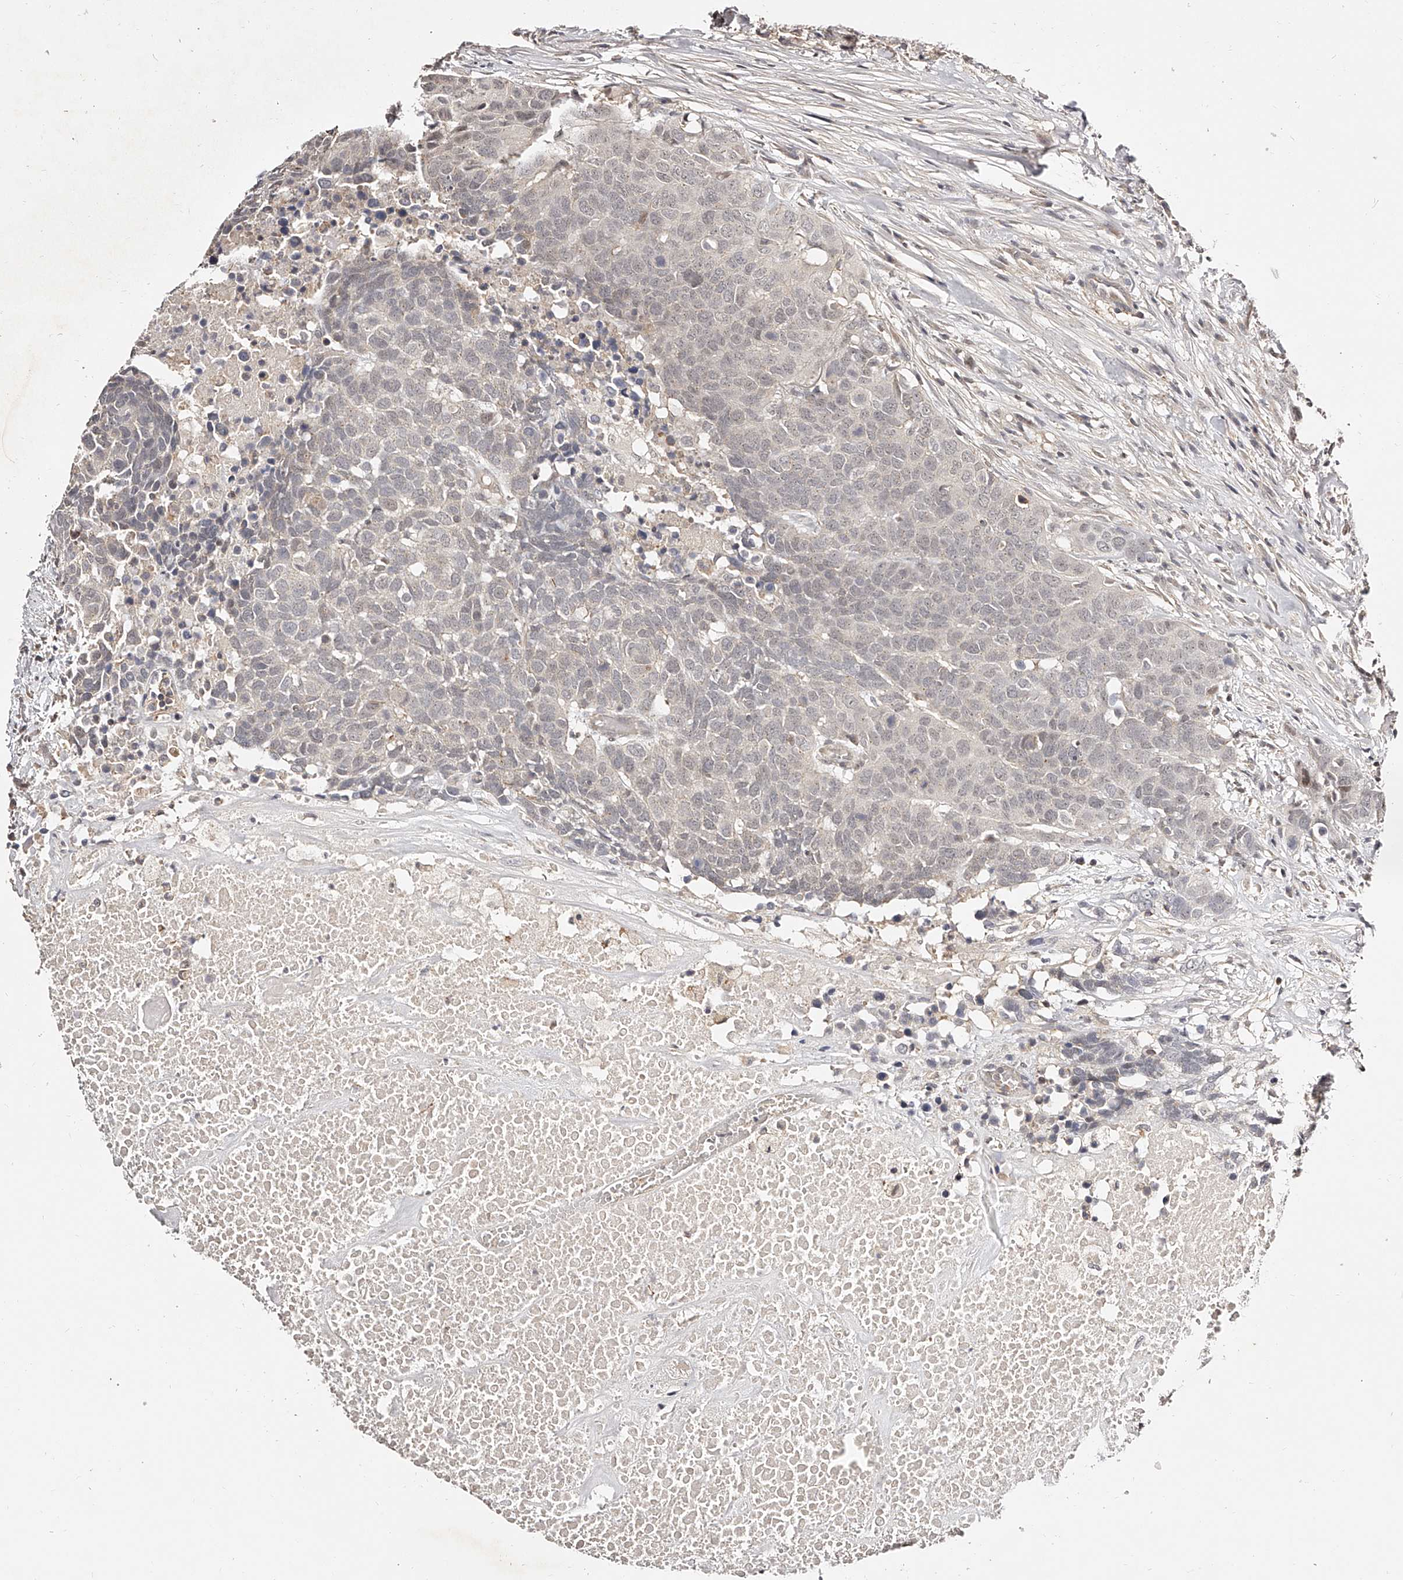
{"staining": {"intensity": "negative", "quantity": "none", "location": "none"}, "tissue": "head and neck cancer", "cell_type": "Tumor cells", "image_type": "cancer", "snomed": [{"axis": "morphology", "description": "Squamous cell carcinoma, NOS"}, {"axis": "topography", "description": "Head-Neck"}], "caption": "Immunohistochemistry photomicrograph of squamous cell carcinoma (head and neck) stained for a protein (brown), which exhibits no positivity in tumor cells.", "gene": "ZNF789", "patient": {"sex": "male", "age": 66}}